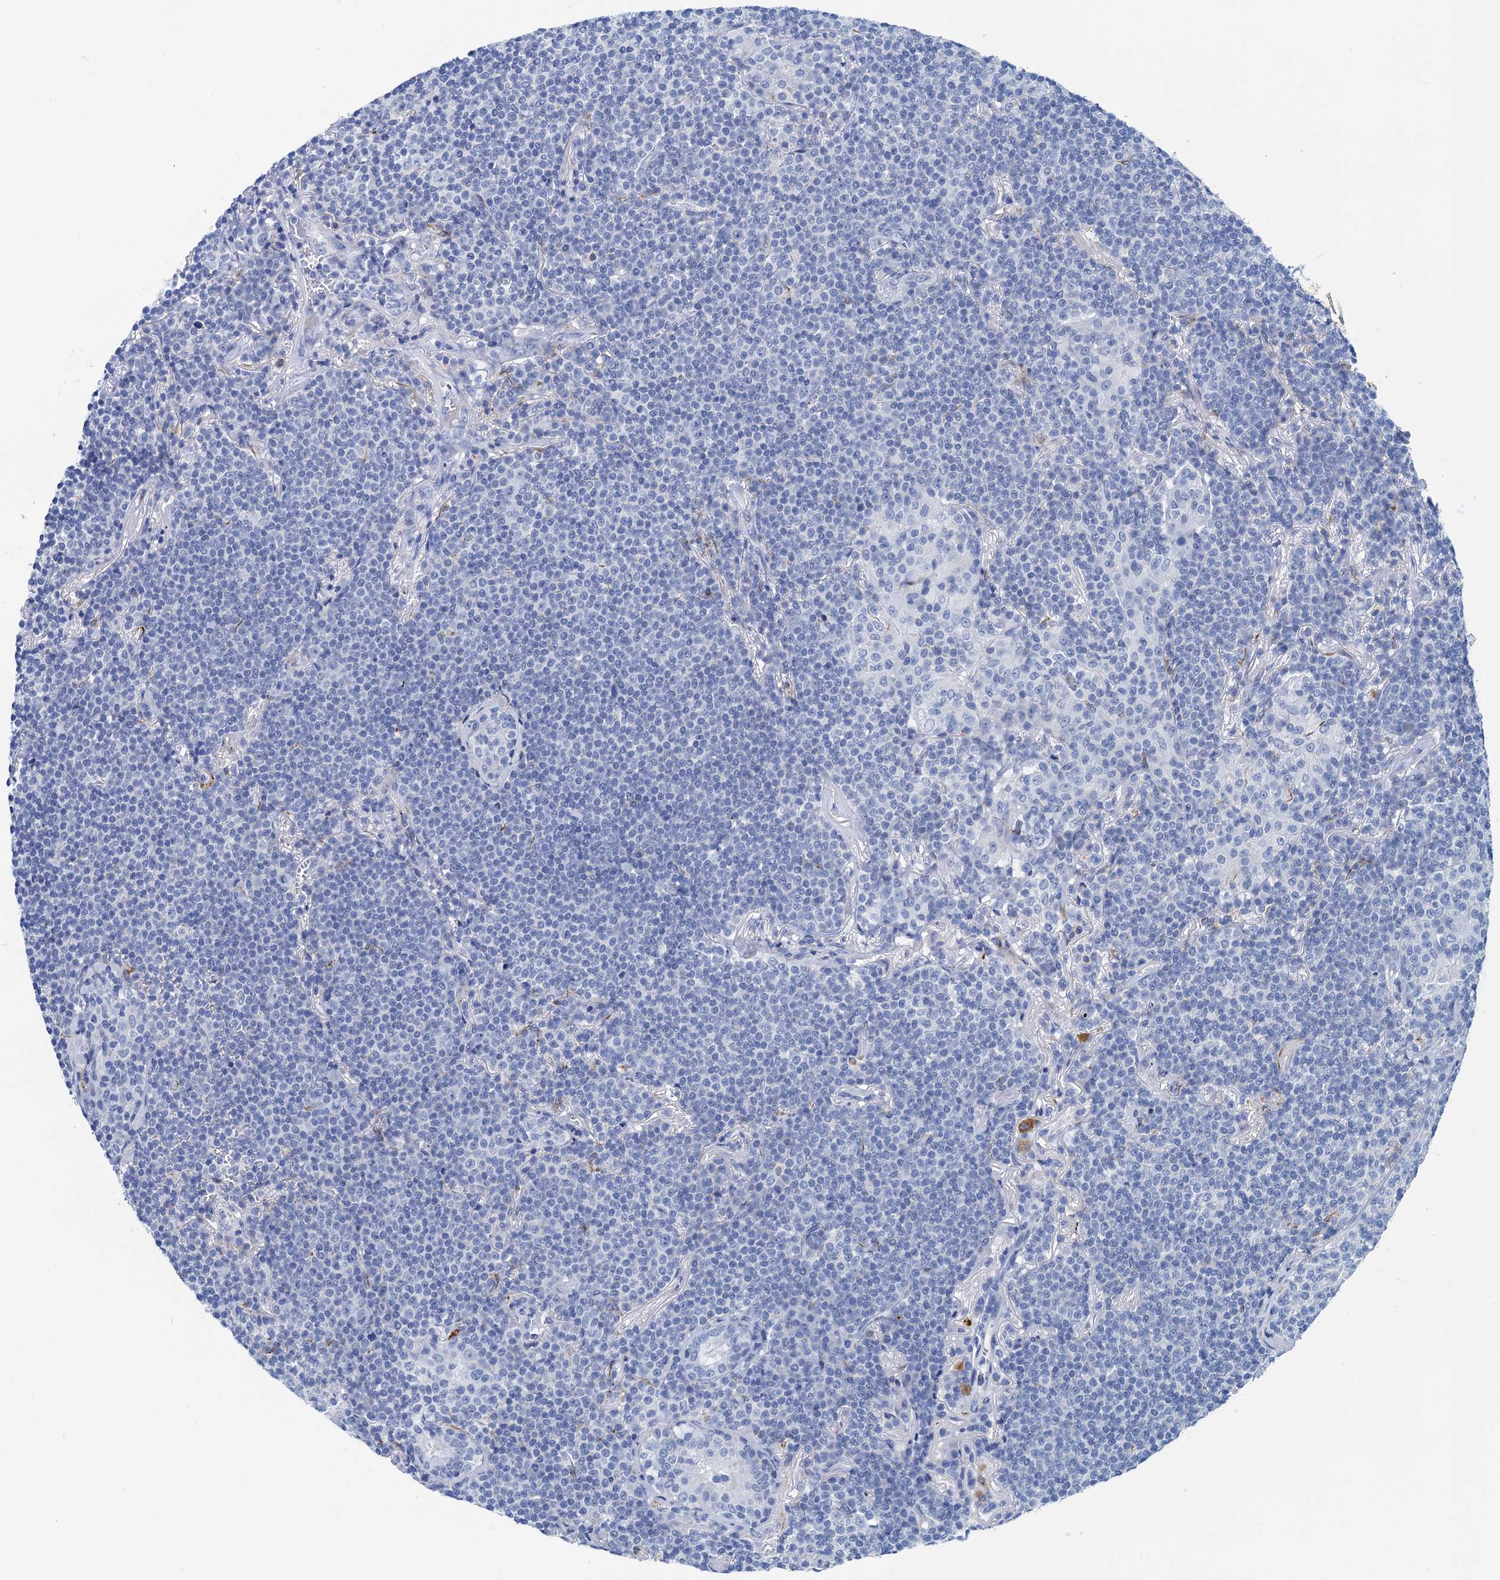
{"staining": {"intensity": "negative", "quantity": "none", "location": "none"}, "tissue": "lymphoma", "cell_type": "Tumor cells", "image_type": "cancer", "snomed": [{"axis": "morphology", "description": "Malignant lymphoma, non-Hodgkin's type, Low grade"}, {"axis": "topography", "description": "Lung"}], "caption": "This is an IHC photomicrograph of low-grade malignant lymphoma, non-Hodgkin's type. There is no expression in tumor cells.", "gene": "NLRP10", "patient": {"sex": "female", "age": 71}}